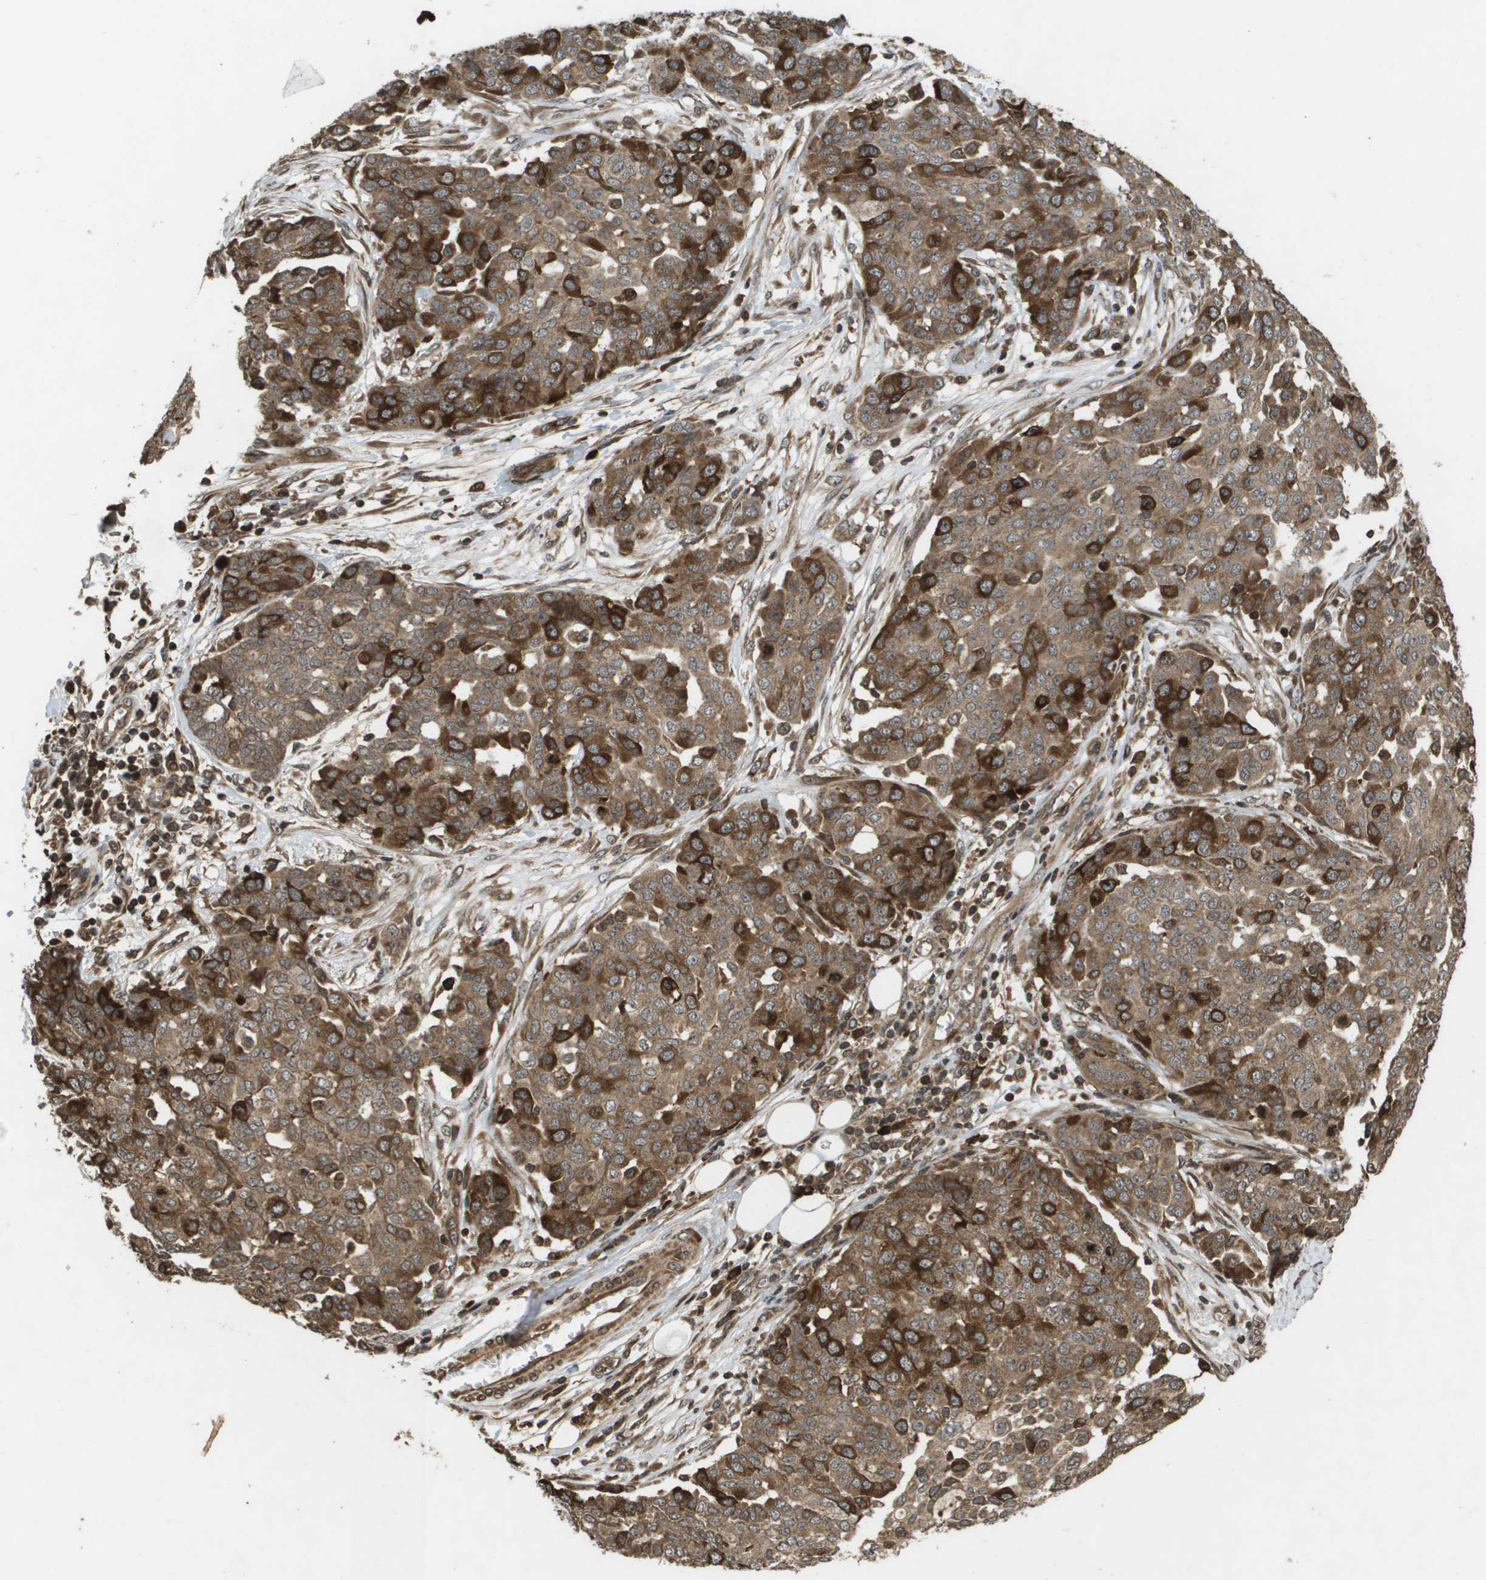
{"staining": {"intensity": "strong", "quantity": ">75%", "location": "cytoplasmic/membranous"}, "tissue": "ovarian cancer", "cell_type": "Tumor cells", "image_type": "cancer", "snomed": [{"axis": "morphology", "description": "Cystadenocarcinoma, serous, NOS"}, {"axis": "topography", "description": "Soft tissue"}, {"axis": "topography", "description": "Ovary"}], "caption": "This micrograph exhibits ovarian cancer (serous cystadenocarcinoma) stained with IHC to label a protein in brown. The cytoplasmic/membranous of tumor cells show strong positivity for the protein. Nuclei are counter-stained blue.", "gene": "KIF11", "patient": {"sex": "female", "age": 57}}